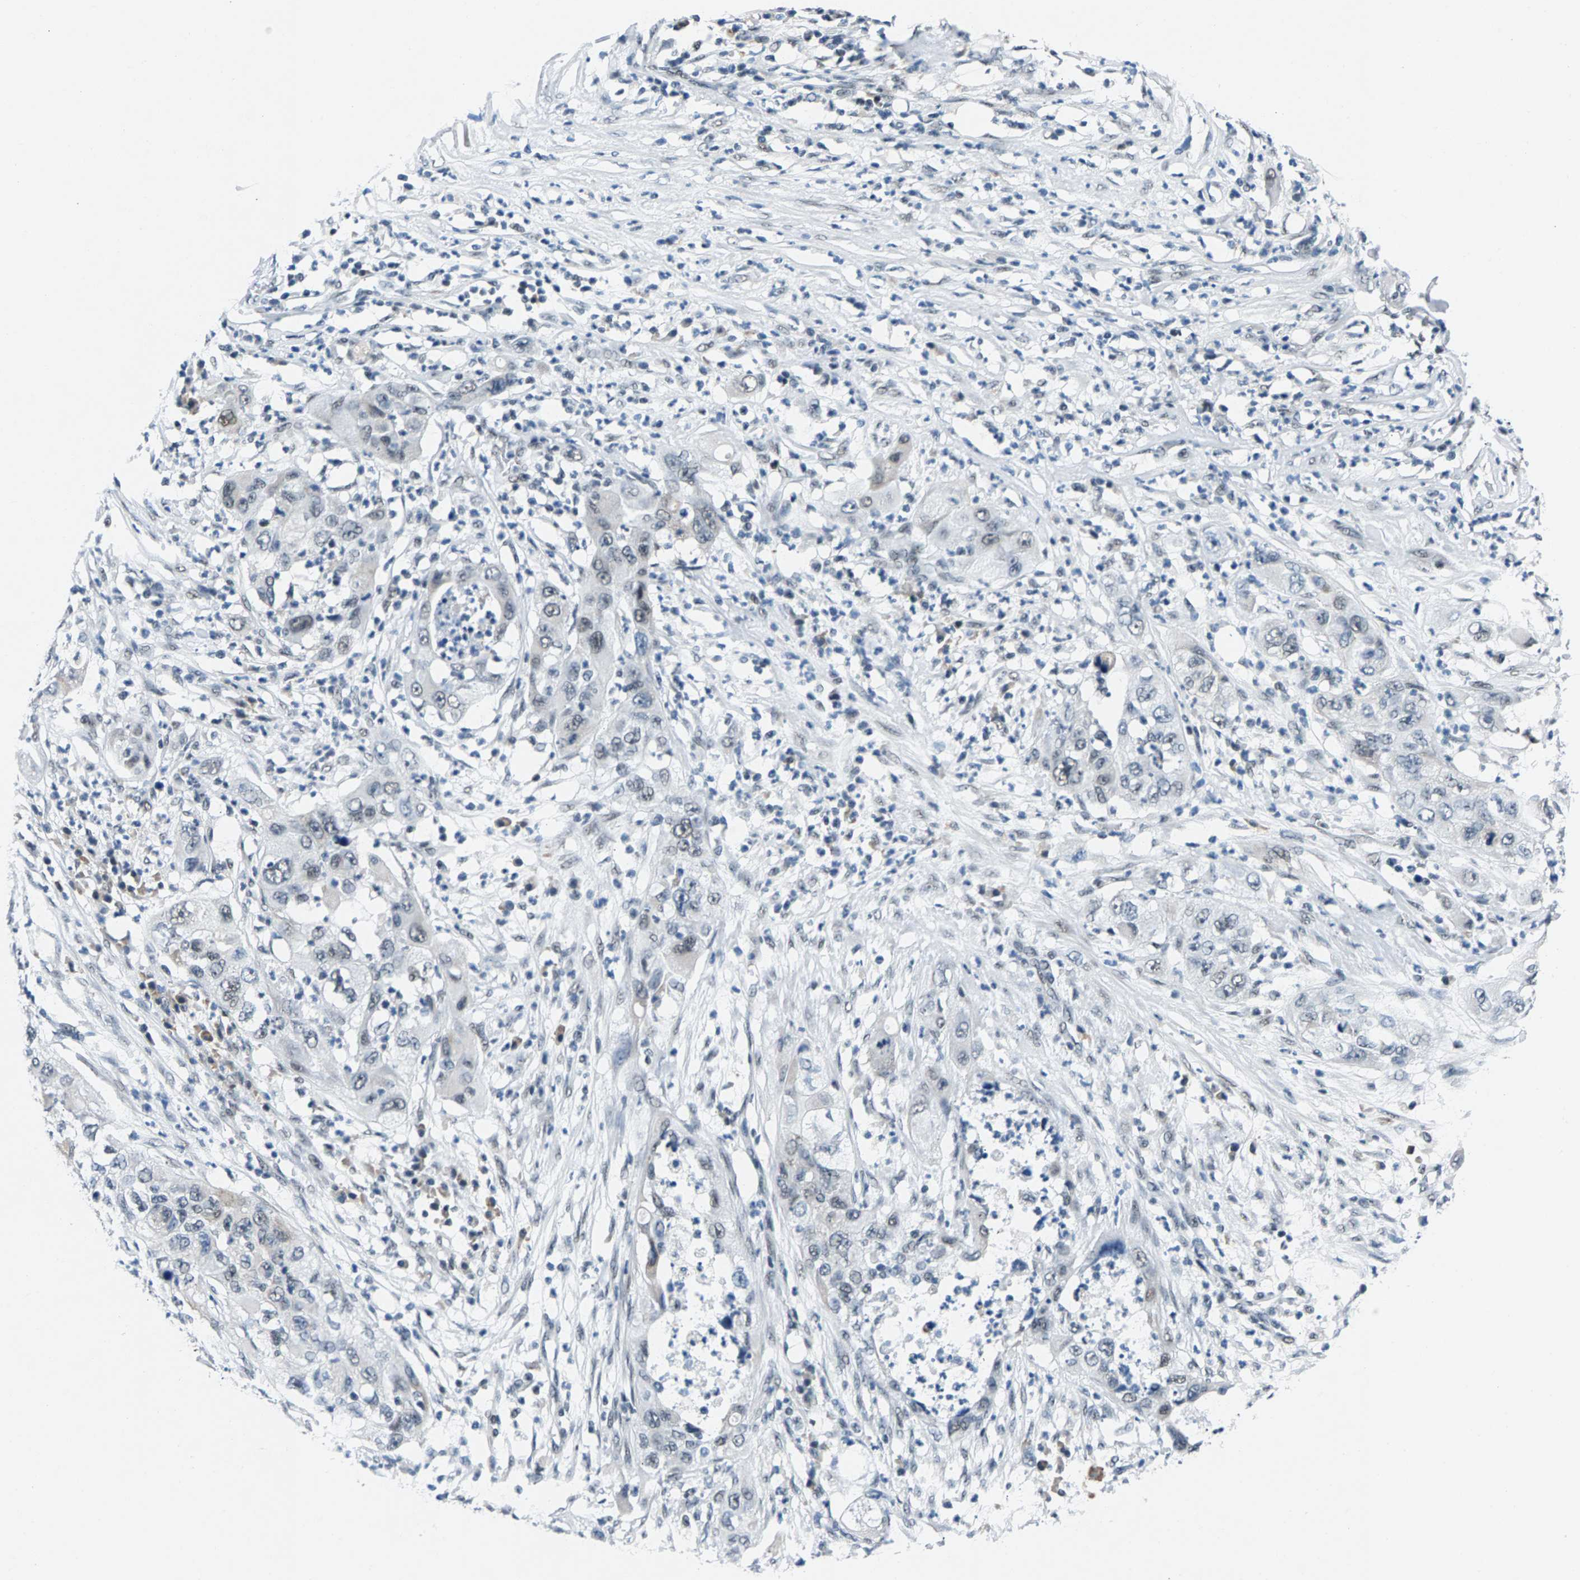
{"staining": {"intensity": "negative", "quantity": "none", "location": "none"}, "tissue": "pancreatic cancer", "cell_type": "Tumor cells", "image_type": "cancer", "snomed": [{"axis": "morphology", "description": "Adenocarcinoma, NOS"}, {"axis": "topography", "description": "Pancreas"}], "caption": "Immunohistochemical staining of human pancreatic cancer (adenocarcinoma) demonstrates no significant positivity in tumor cells.", "gene": "ATF2", "patient": {"sex": "female", "age": 78}}